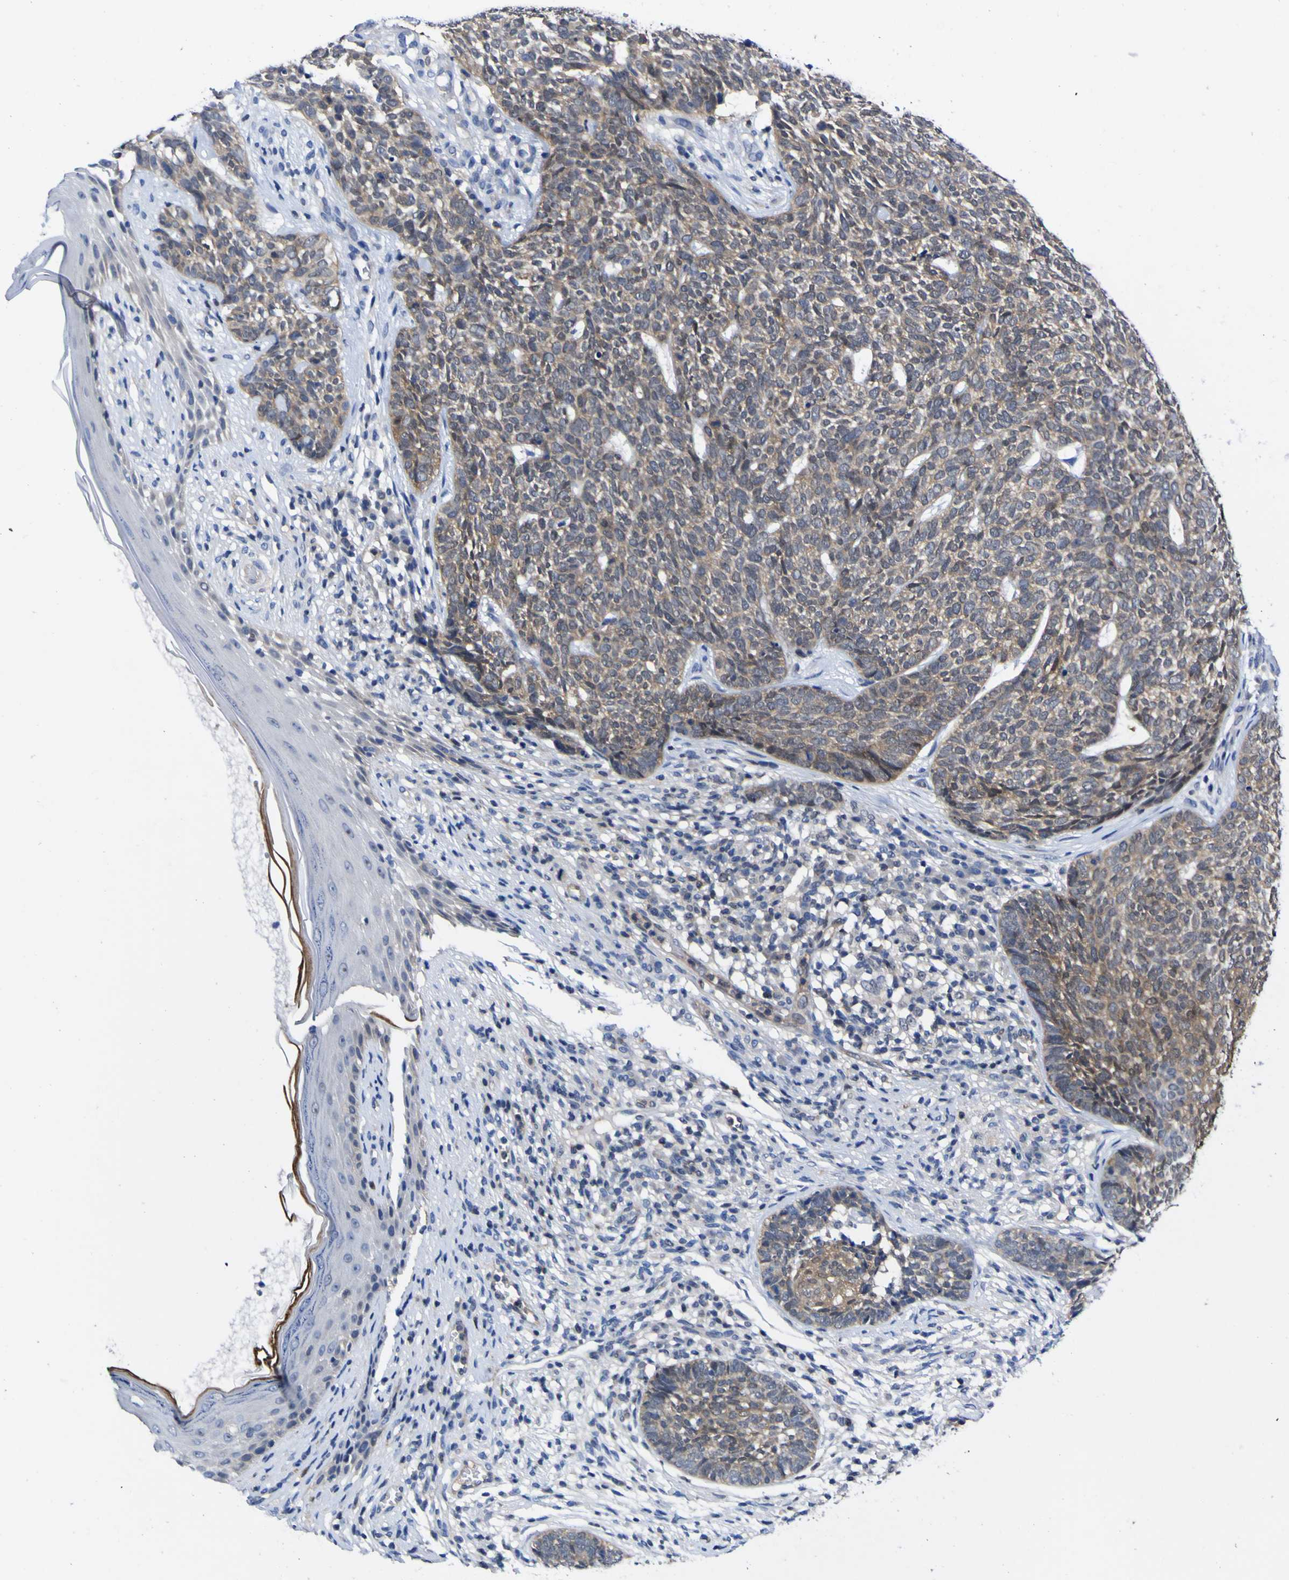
{"staining": {"intensity": "weak", "quantity": ">75%", "location": "cytoplasmic/membranous"}, "tissue": "skin cancer", "cell_type": "Tumor cells", "image_type": "cancer", "snomed": [{"axis": "morphology", "description": "Basal cell carcinoma"}, {"axis": "topography", "description": "Skin"}], "caption": "An image of human skin cancer (basal cell carcinoma) stained for a protein exhibits weak cytoplasmic/membranous brown staining in tumor cells. Ihc stains the protein in brown and the nuclei are stained blue.", "gene": "CASP6", "patient": {"sex": "female", "age": 84}}